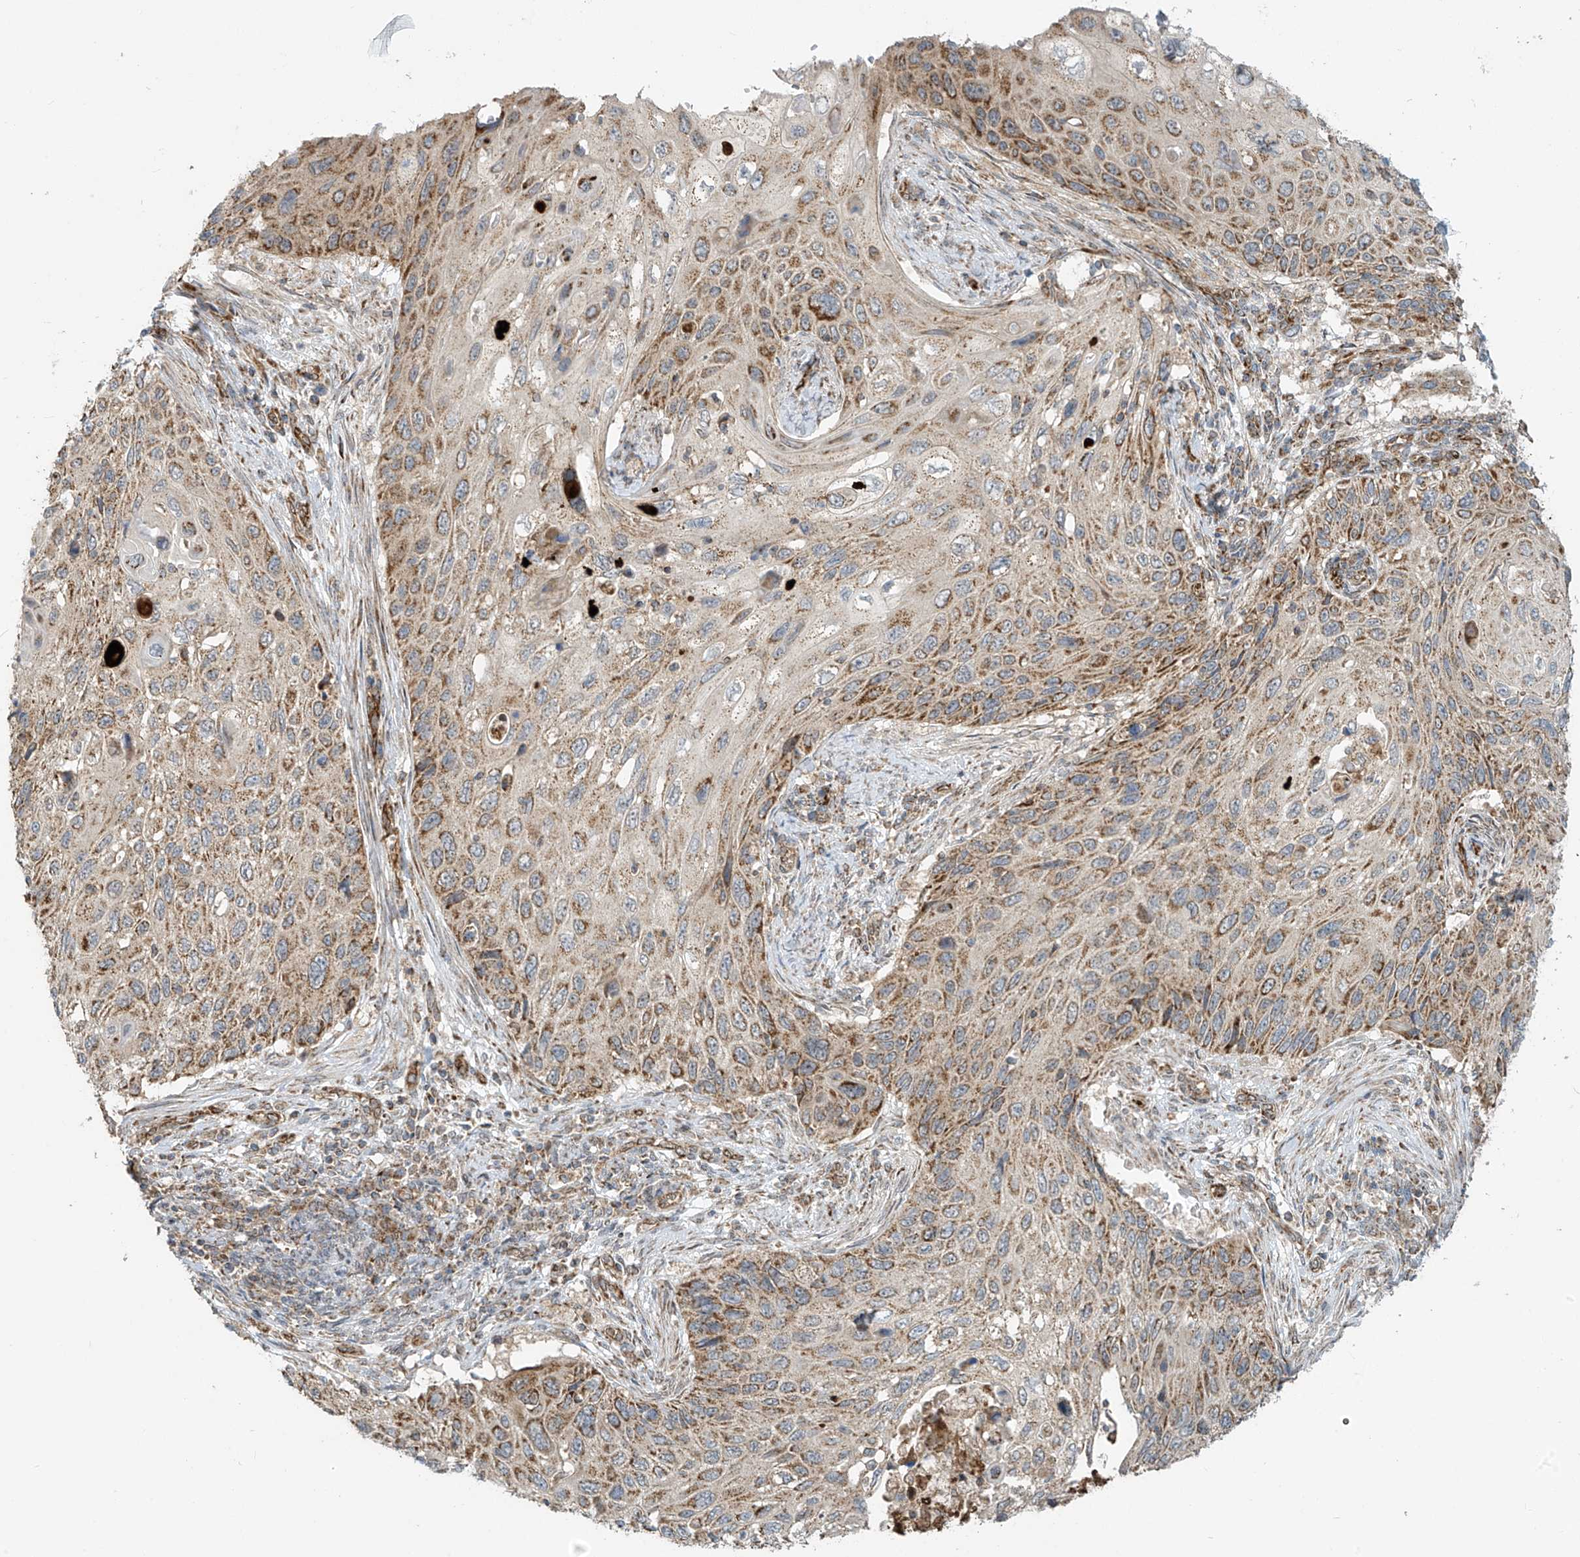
{"staining": {"intensity": "moderate", "quantity": "25%-75%", "location": "cytoplasmic/membranous"}, "tissue": "cervical cancer", "cell_type": "Tumor cells", "image_type": "cancer", "snomed": [{"axis": "morphology", "description": "Squamous cell carcinoma, NOS"}, {"axis": "topography", "description": "Cervix"}], "caption": "Protein analysis of cervical cancer tissue shows moderate cytoplasmic/membranous positivity in approximately 25%-75% of tumor cells.", "gene": "METTL6", "patient": {"sex": "female", "age": 70}}